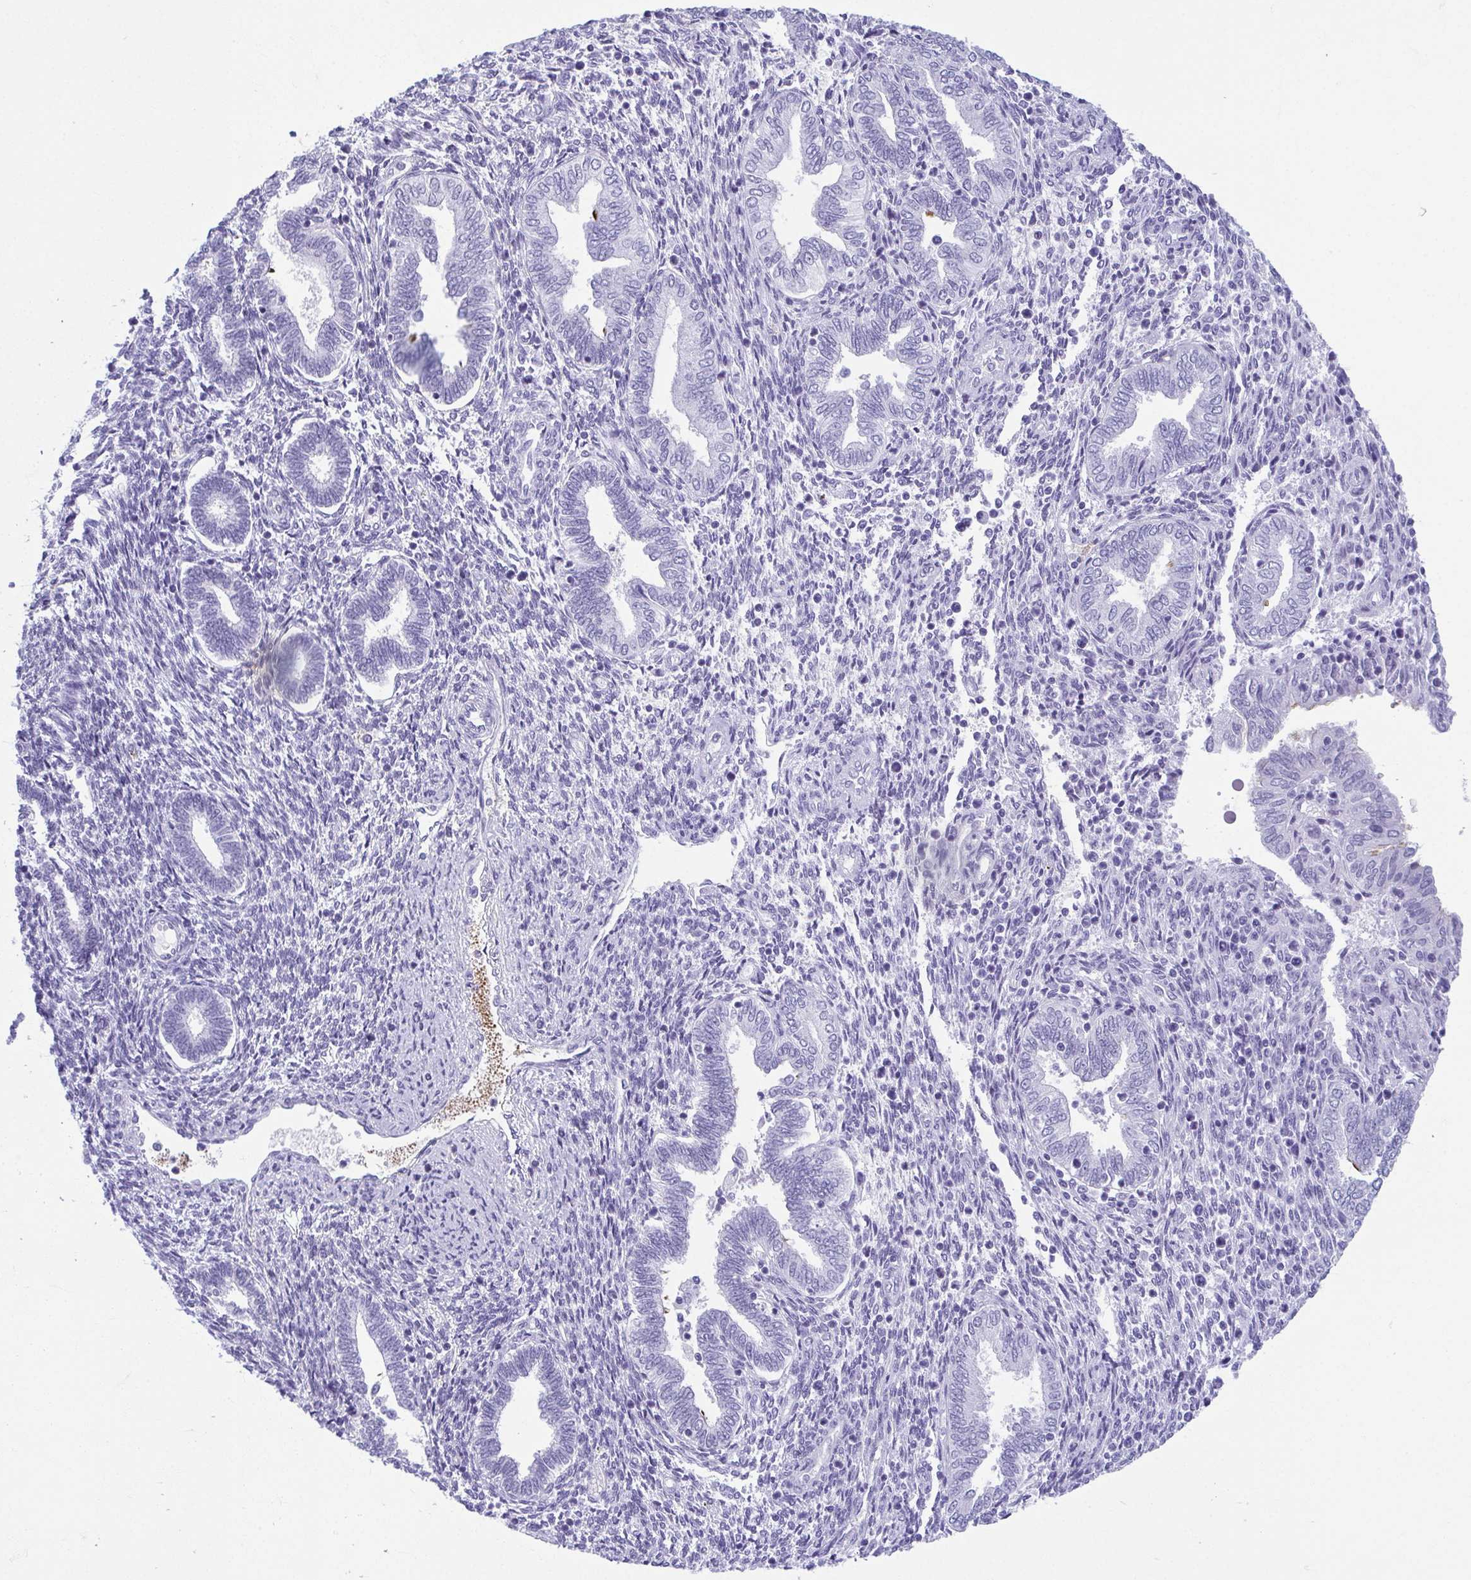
{"staining": {"intensity": "negative", "quantity": "none", "location": "none"}, "tissue": "endometrium", "cell_type": "Cells in endometrial stroma", "image_type": "normal", "snomed": [{"axis": "morphology", "description": "Normal tissue, NOS"}, {"axis": "topography", "description": "Endometrium"}], "caption": "High power microscopy histopathology image of an immunohistochemistry (IHC) histopathology image of benign endometrium, revealing no significant positivity in cells in endometrial stroma.", "gene": "TCEAL3", "patient": {"sex": "female", "age": 42}}